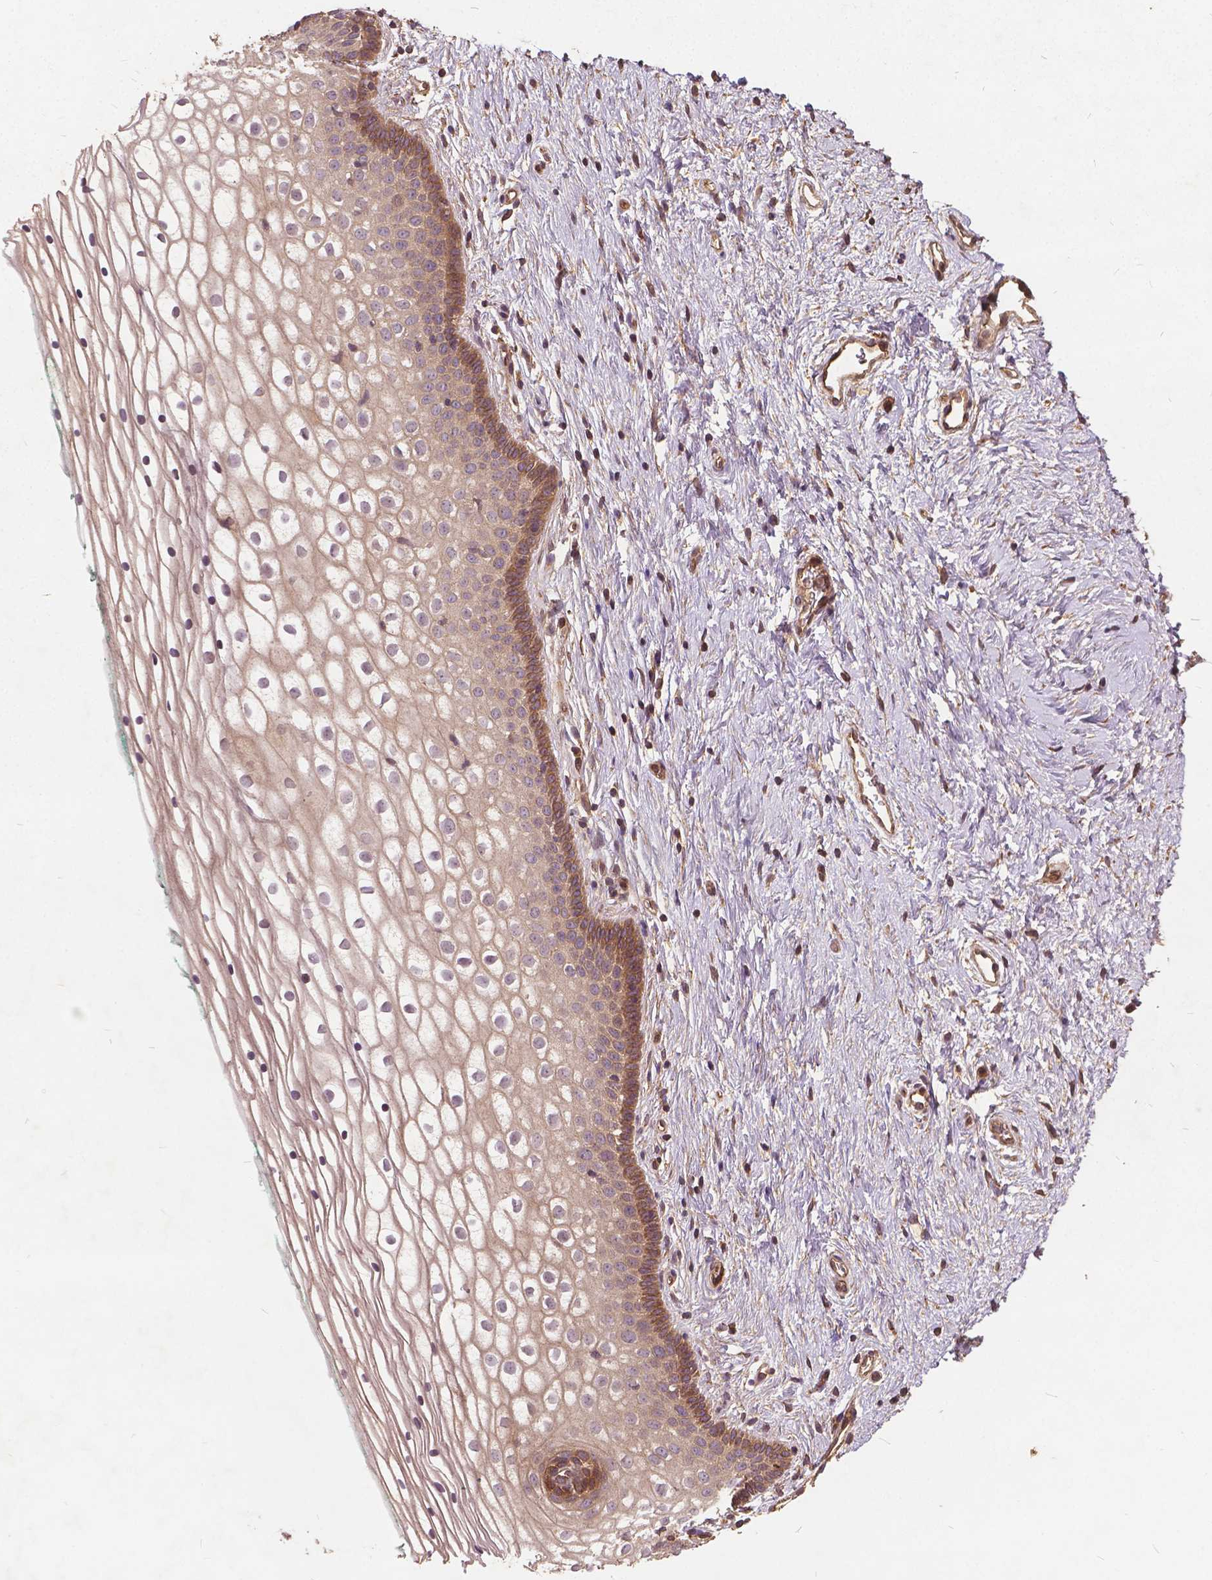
{"staining": {"intensity": "moderate", "quantity": "25%-75%", "location": "cytoplasmic/membranous"}, "tissue": "vagina", "cell_type": "Squamous epithelial cells", "image_type": "normal", "snomed": [{"axis": "morphology", "description": "Normal tissue, NOS"}, {"axis": "topography", "description": "Vagina"}], "caption": "An image of vagina stained for a protein exhibits moderate cytoplasmic/membranous brown staining in squamous epithelial cells. Using DAB (3,3'-diaminobenzidine) (brown) and hematoxylin (blue) stains, captured at high magnification using brightfield microscopy.", "gene": "UBXN2A", "patient": {"sex": "female", "age": 36}}